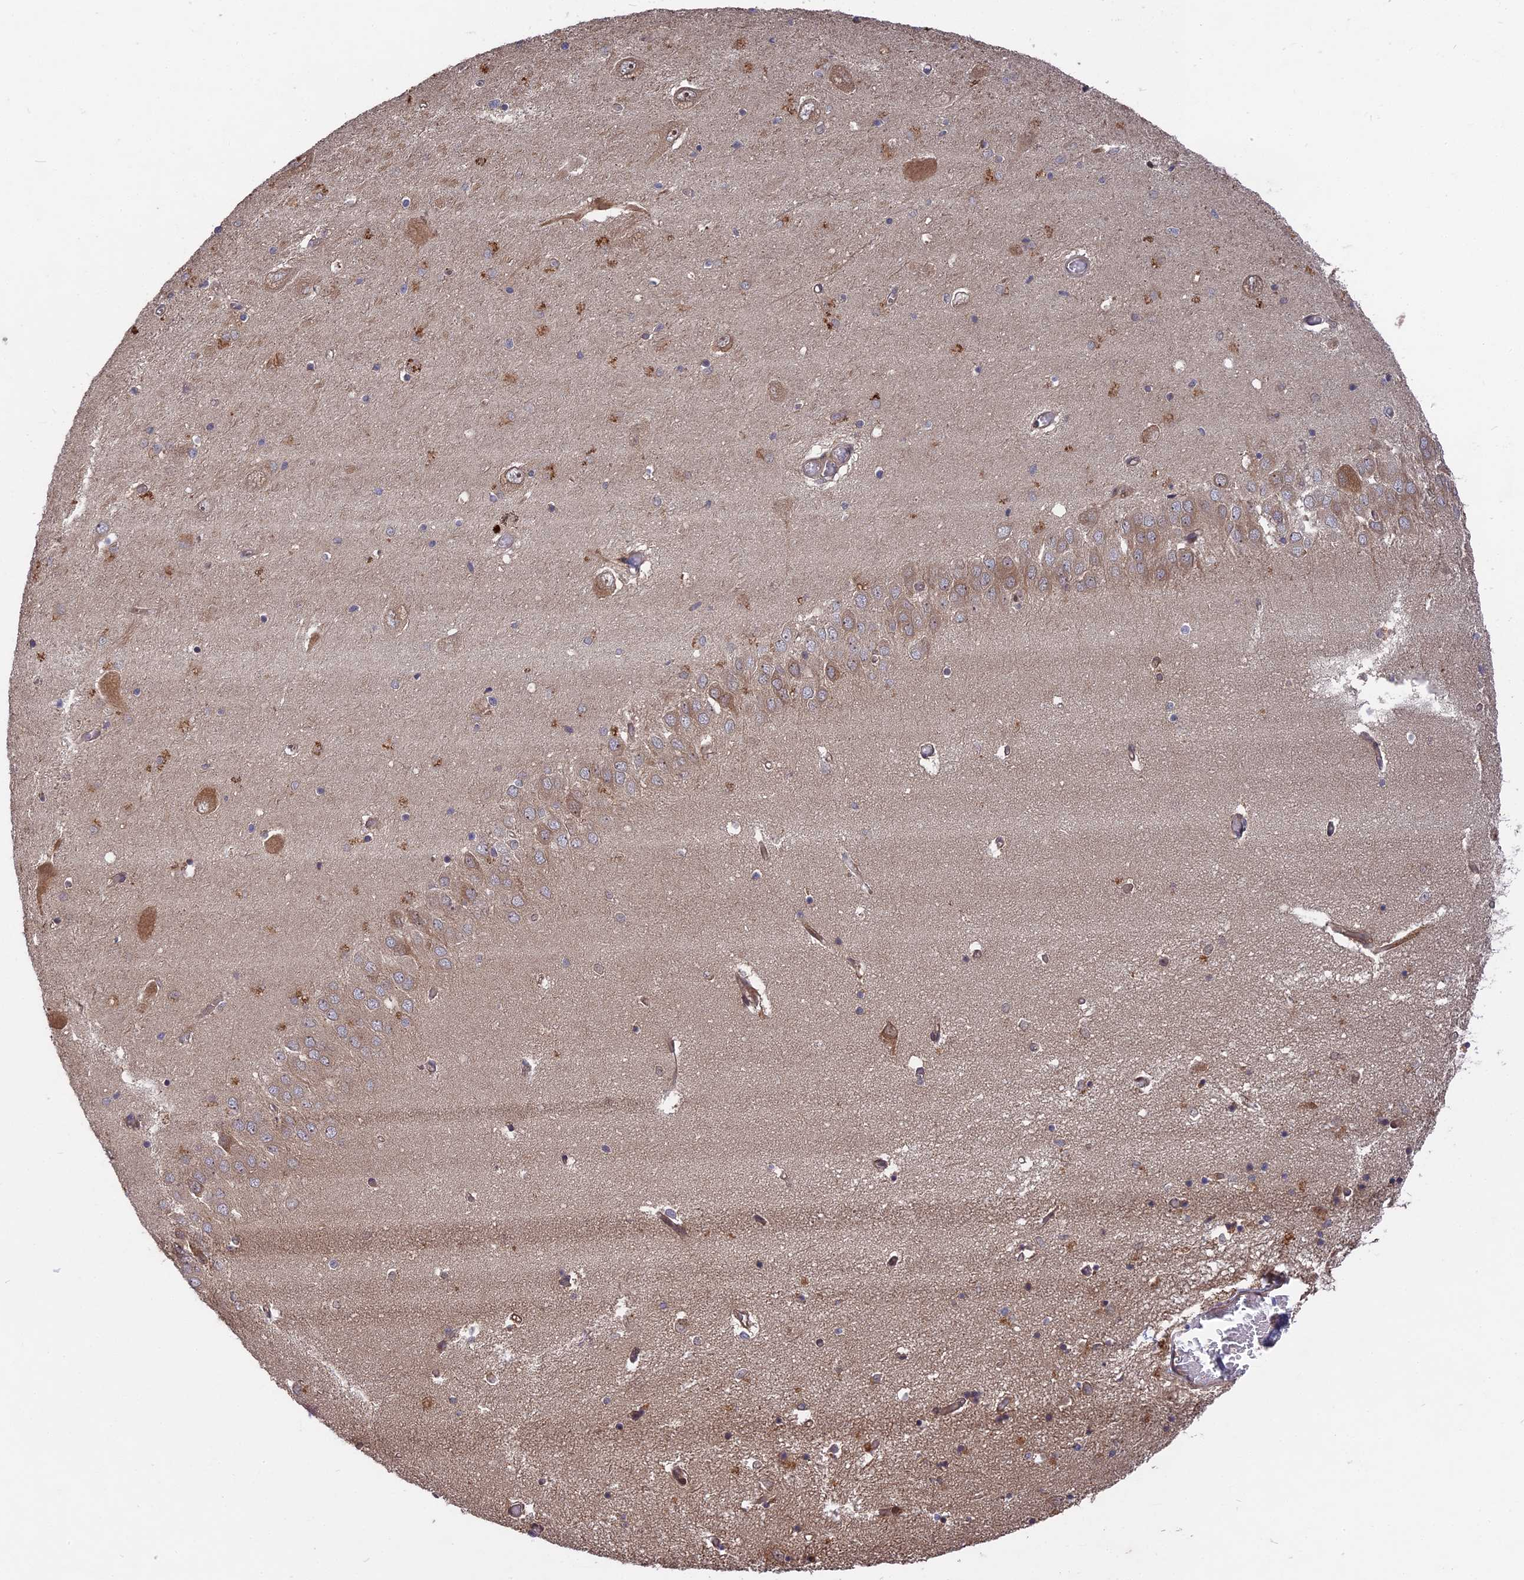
{"staining": {"intensity": "moderate", "quantity": "<25%", "location": "cytoplasmic/membranous"}, "tissue": "hippocampus", "cell_type": "Glial cells", "image_type": "normal", "snomed": [{"axis": "morphology", "description": "Normal tissue, NOS"}, {"axis": "topography", "description": "Hippocampus"}], "caption": "Protein expression by immunohistochemistry (IHC) shows moderate cytoplasmic/membranous staining in about <25% of glial cells in benign hippocampus. Immunohistochemistry (ihc) stains the protein in brown and the nuclei are stained blue.", "gene": "TMUB2", "patient": {"sex": "male", "age": 70}}